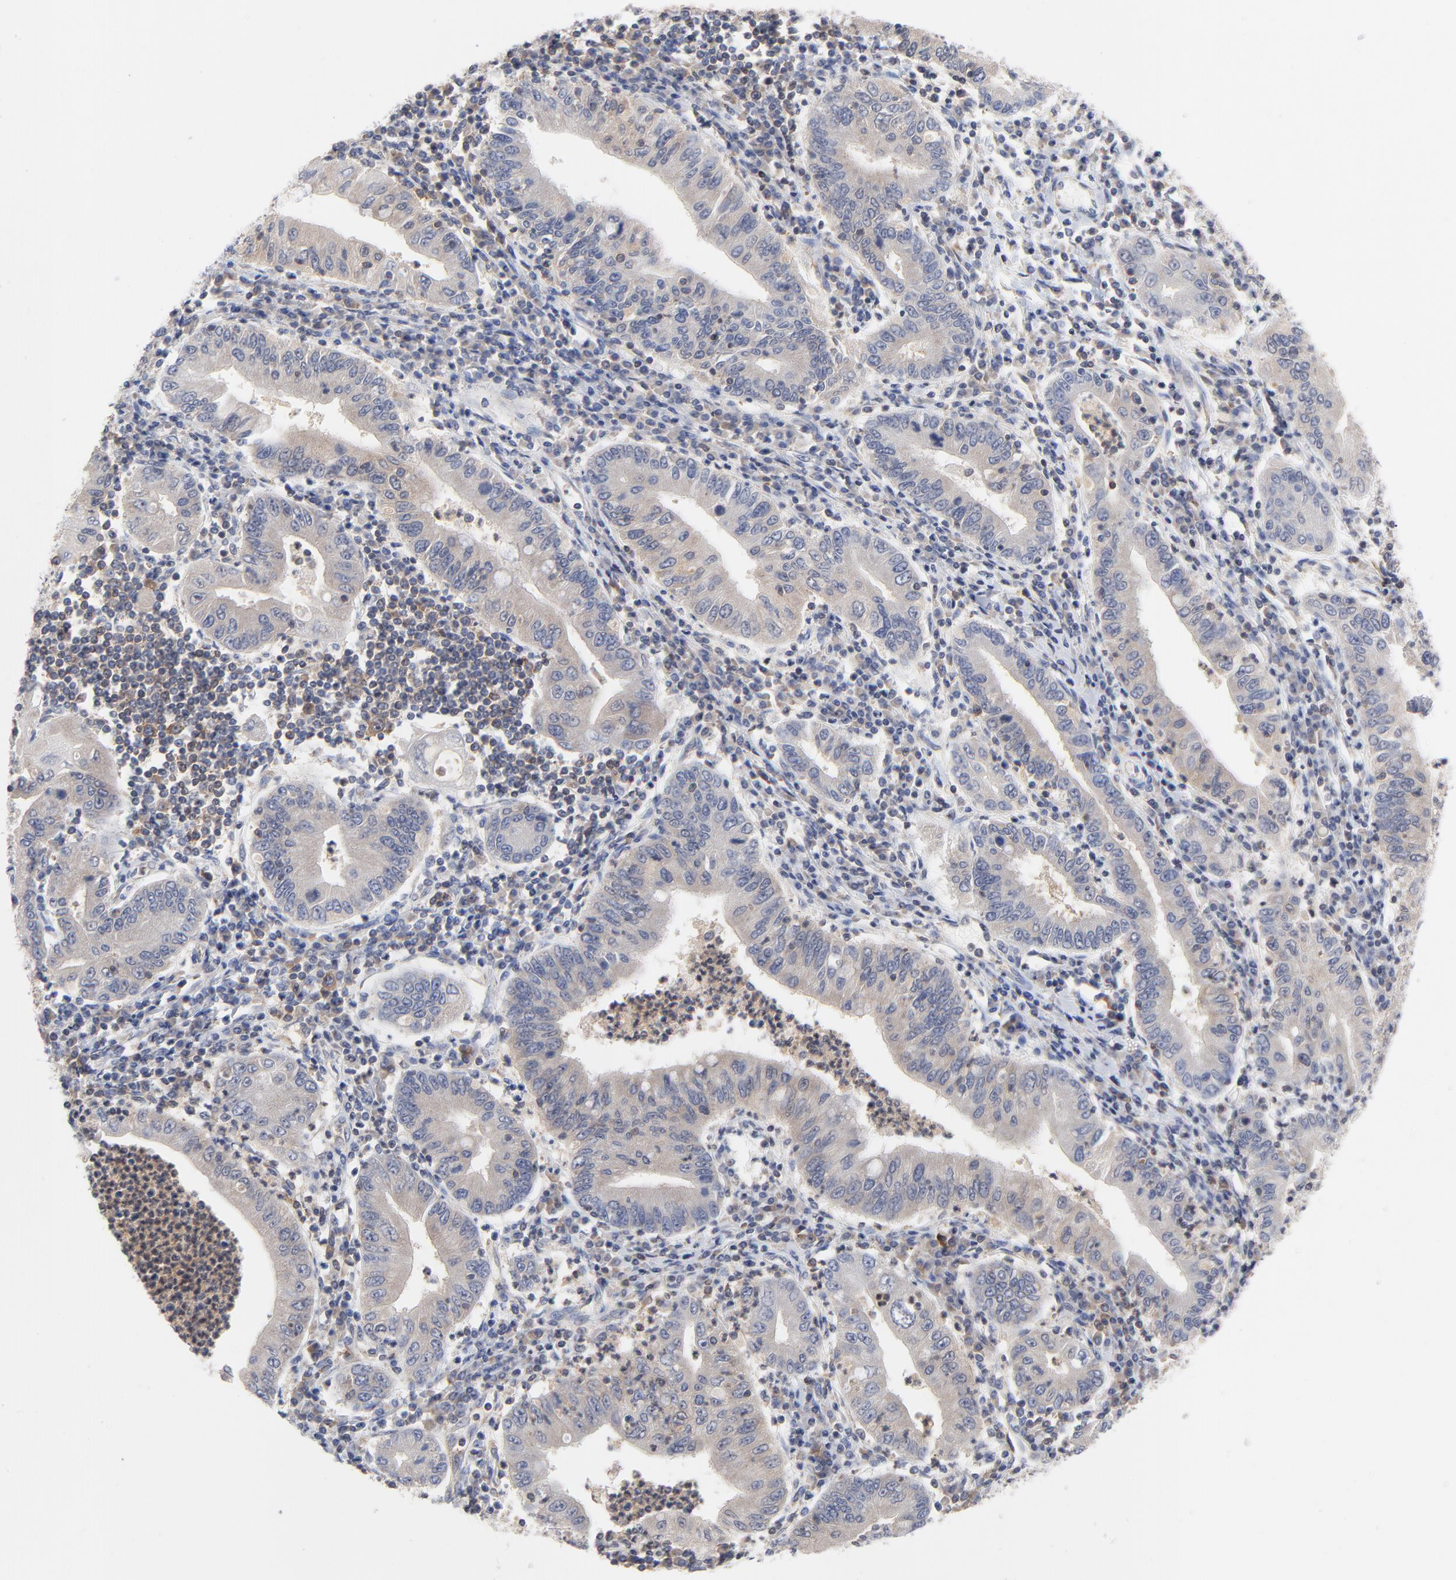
{"staining": {"intensity": "weak", "quantity": "25%-75%", "location": "cytoplasmic/membranous"}, "tissue": "stomach cancer", "cell_type": "Tumor cells", "image_type": "cancer", "snomed": [{"axis": "morphology", "description": "Normal tissue, NOS"}, {"axis": "morphology", "description": "Adenocarcinoma, NOS"}, {"axis": "topography", "description": "Esophagus"}, {"axis": "topography", "description": "Stomach, upper"}, {"axis": "topography", "description": "Peripheral nerve tissue"}], "caption": "A micrograph of human stomach cancer (adenocarcinoma) stained for a protein displays weak cytoplasmic/membranous brown staining in tumor cells. The staining is performed using DAB (3,3'-diaminobenzidine) brown chromogen to label protein expression. The nuclei are counter-stained blue using hematoxylin.", "gene": "CAB39L", "patient": {"sex": "male", "age": 62}}